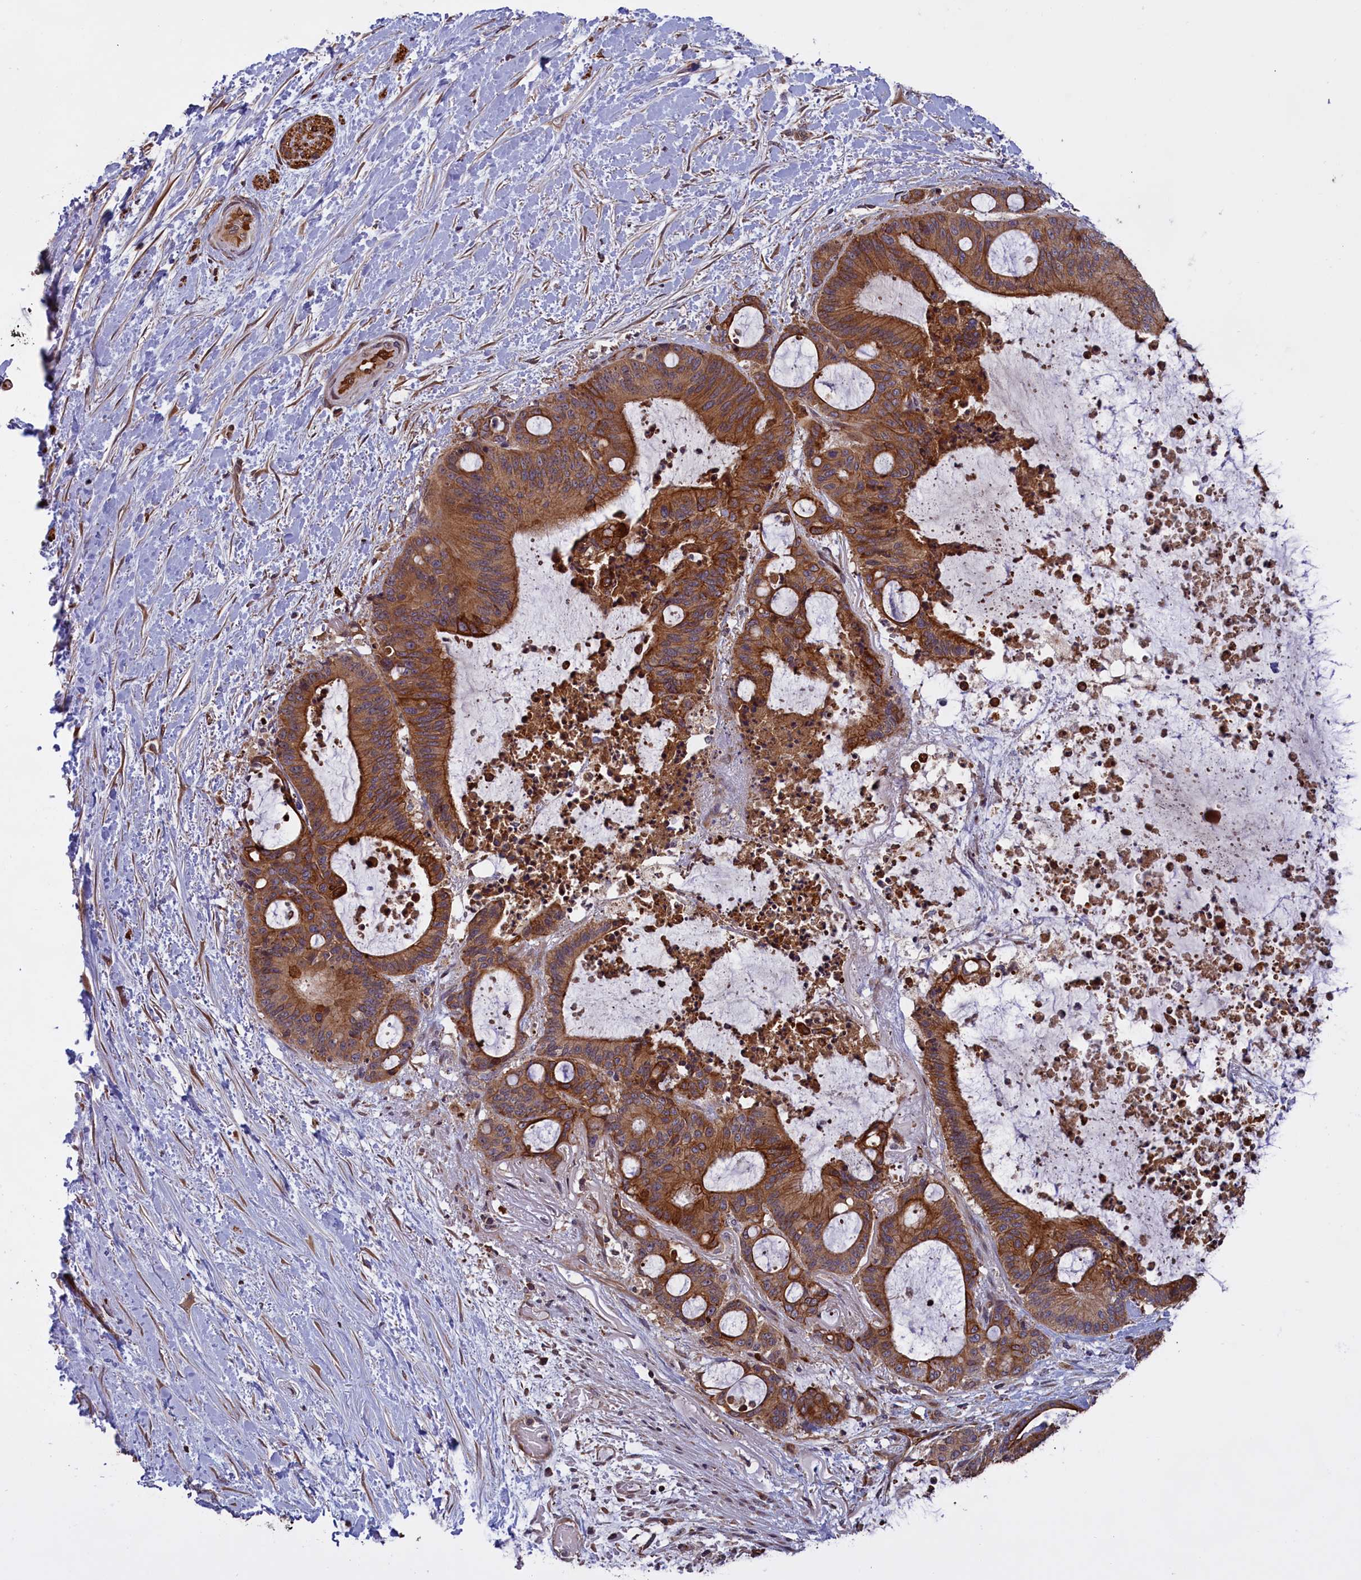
{"staining": {"intensity": "moderate", "quantity": ">75%", "location": "cytoplasmic/membranous"}, "tissue": "liver cancer", "cell_type": "Tumor cells", "image_type": "cancer", "snomed": [{"axis": "morphology", "description": "Normal tissue, NOS"}, {"axis": "morphology", "description": "Cholangiocarcinoma"}, {"axis": "topography", "description": "Liver"}, {"axis": "topography", "description": "Peripheral nerve tissue"}], "caption": "Human liver cancer (cholangiocarcinoma) stained with a brown dye shows moderate cytoplasmic/membranous positive expression in about >75% of tumor cells.", "gene": "DENND1B", "patient": {"sex": "female", "age": 73}}